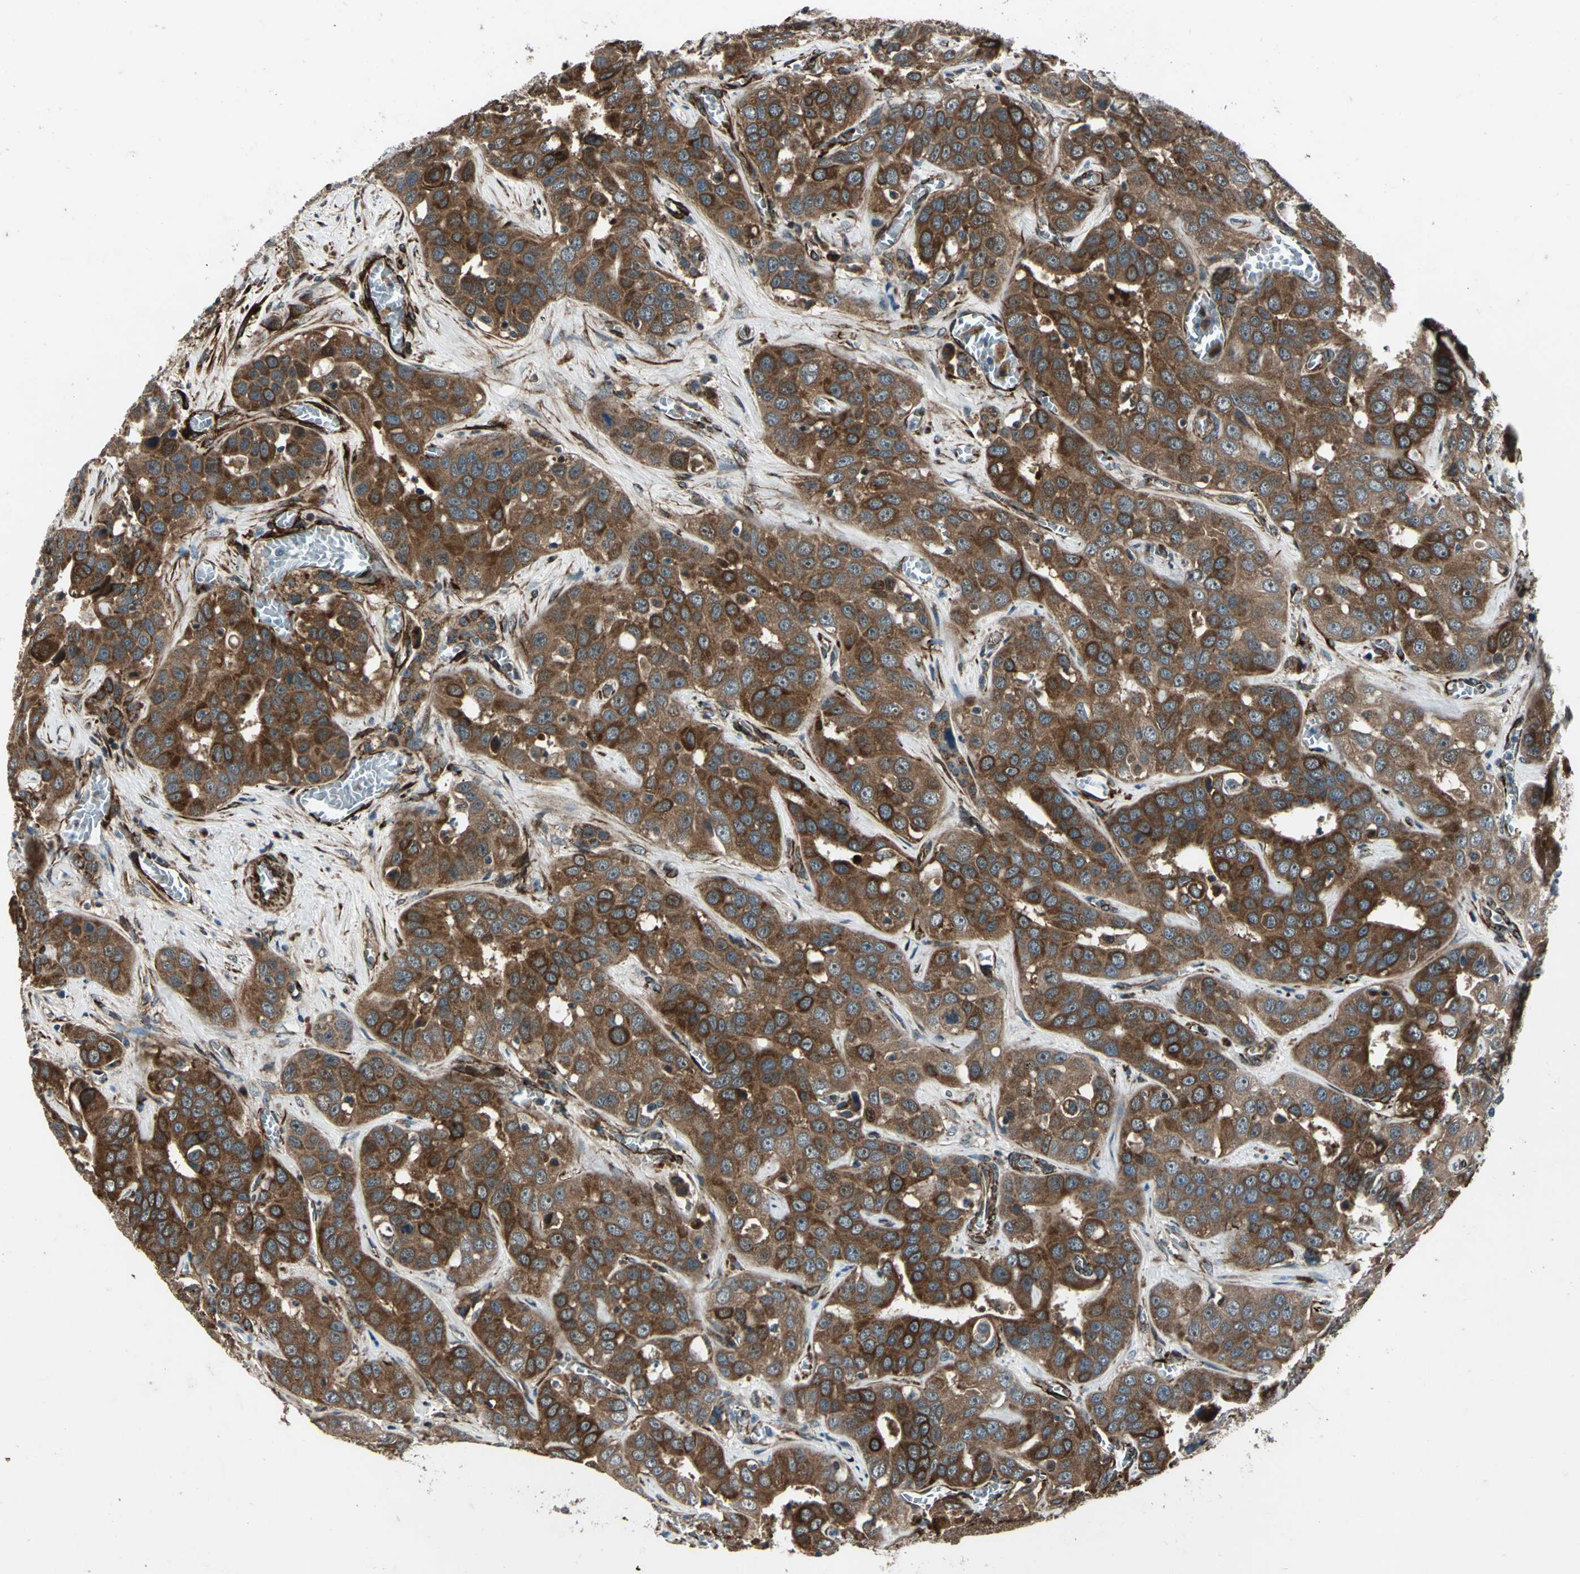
{"staining": {"intensity": "strong", "quantity": ">75%", "location": "cytoplasmic/membranous"}, "tissue": "liver cancer", "cell_type": "Tumor cells", "image_type": "cancer", "snomed": [{"axis": "morphology", "description": "Cholangiocarcinoma"}, {"axis": "topography", "description": "Liver"}], "caption": "IHC photomicrograph of neoplastic tissue: liver cholangiocarcinoma stained using immunohistochemistry (IHC) exhibits high levels of strong protein expression localized specifically in the cytoplasmic/membranous of tumor cells, appearing as a cytoplasmic/membranous brown color.", "gene": "EXD2", "patient": {"sex": "female", "age": 52}}